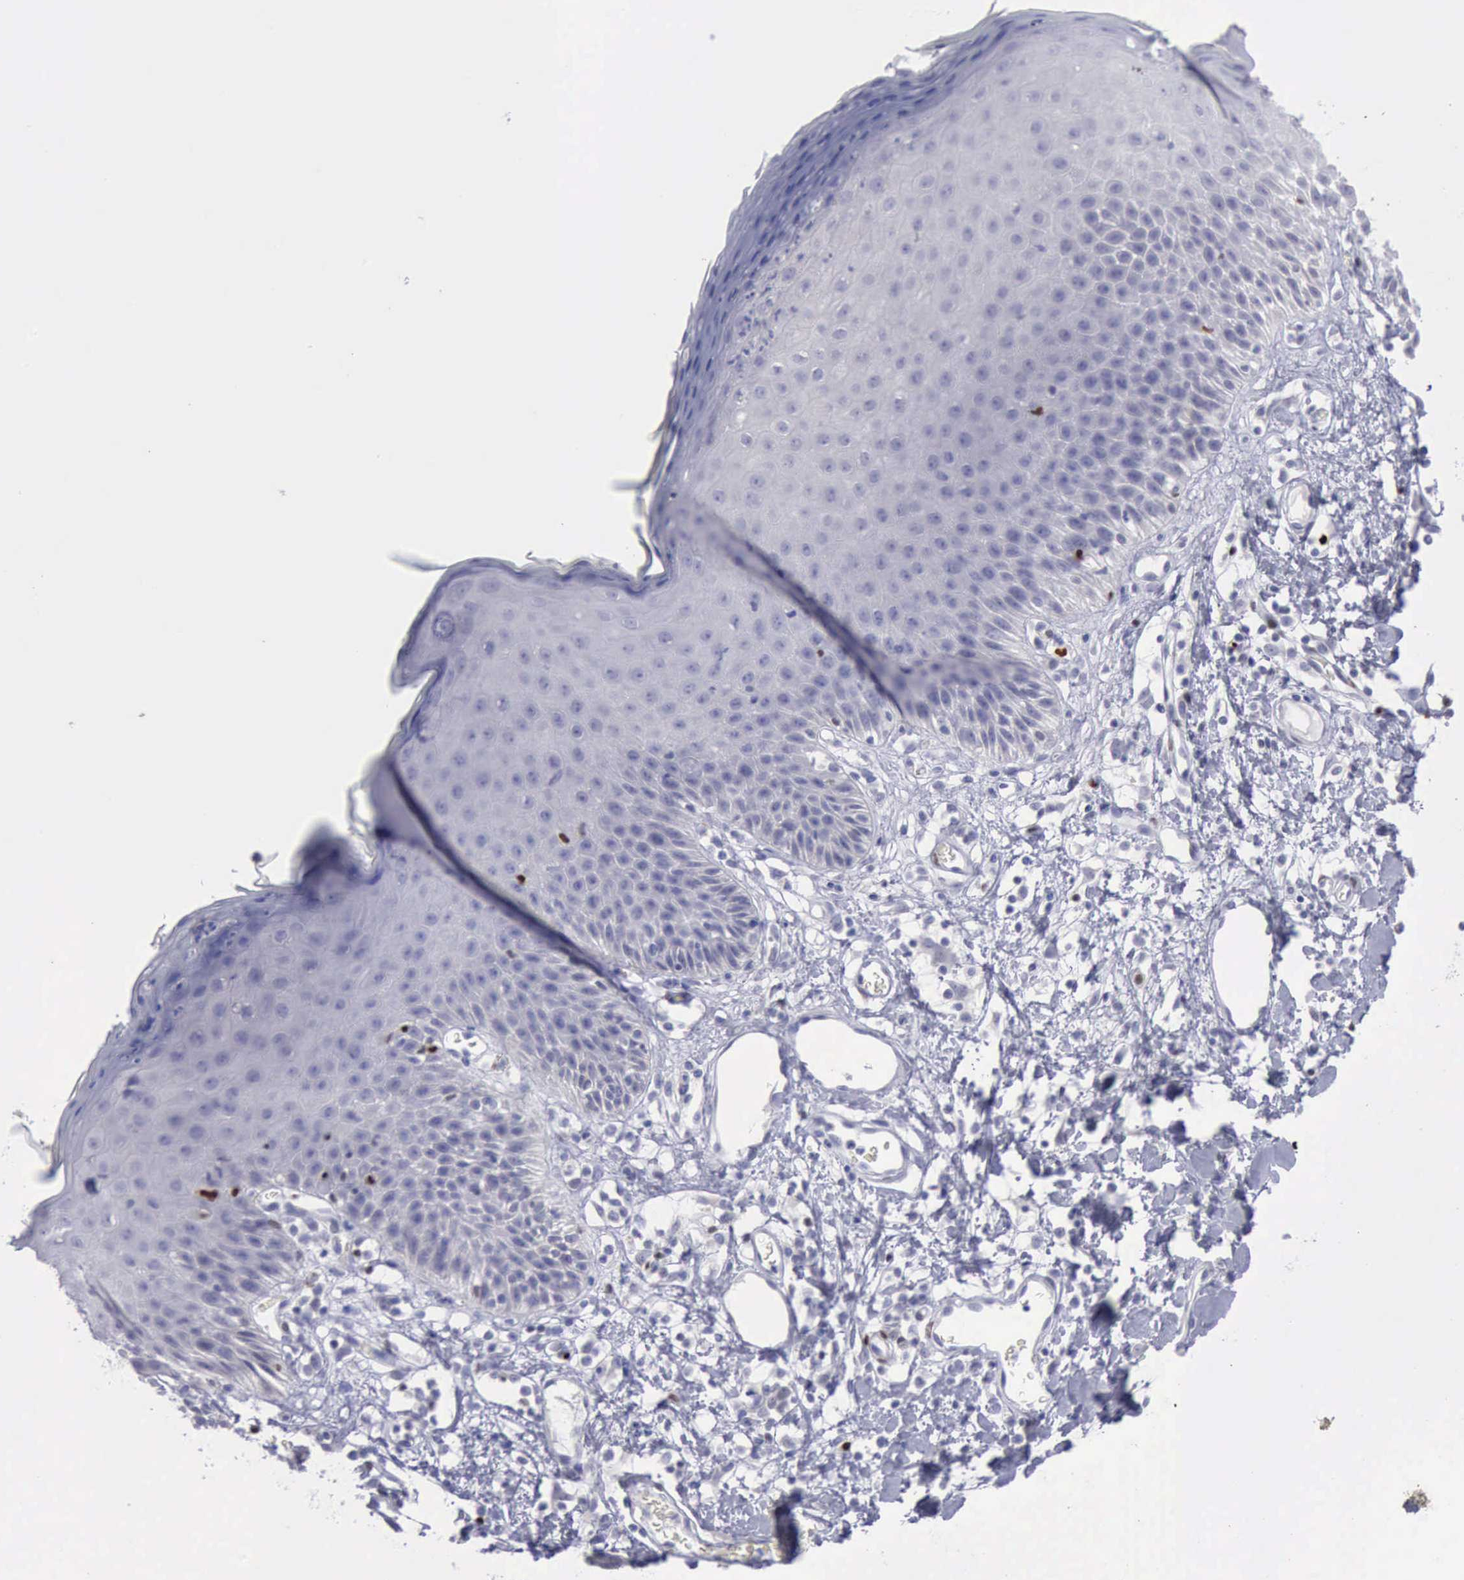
{"staining": {"intensity": "negative", "quantity": "none", "location": "none"}, "tissue": "skin", "cell_type": "Epidermal cells", "image_type": "normal", "snomed": [{"axis": "morphology", "description": "Normal tissue, NOS"}, {"axis": "topography", "description": "Vulva"}, {"axis": "topography", "description": "Peripheral nerve tissue"}], "caption": "DAB immunohistochemical staining of unremarkable skin reveals no significant positivity in epidermal cells.", "gene": "SATB2", "patient": {"sex": "female", "age": 68}}